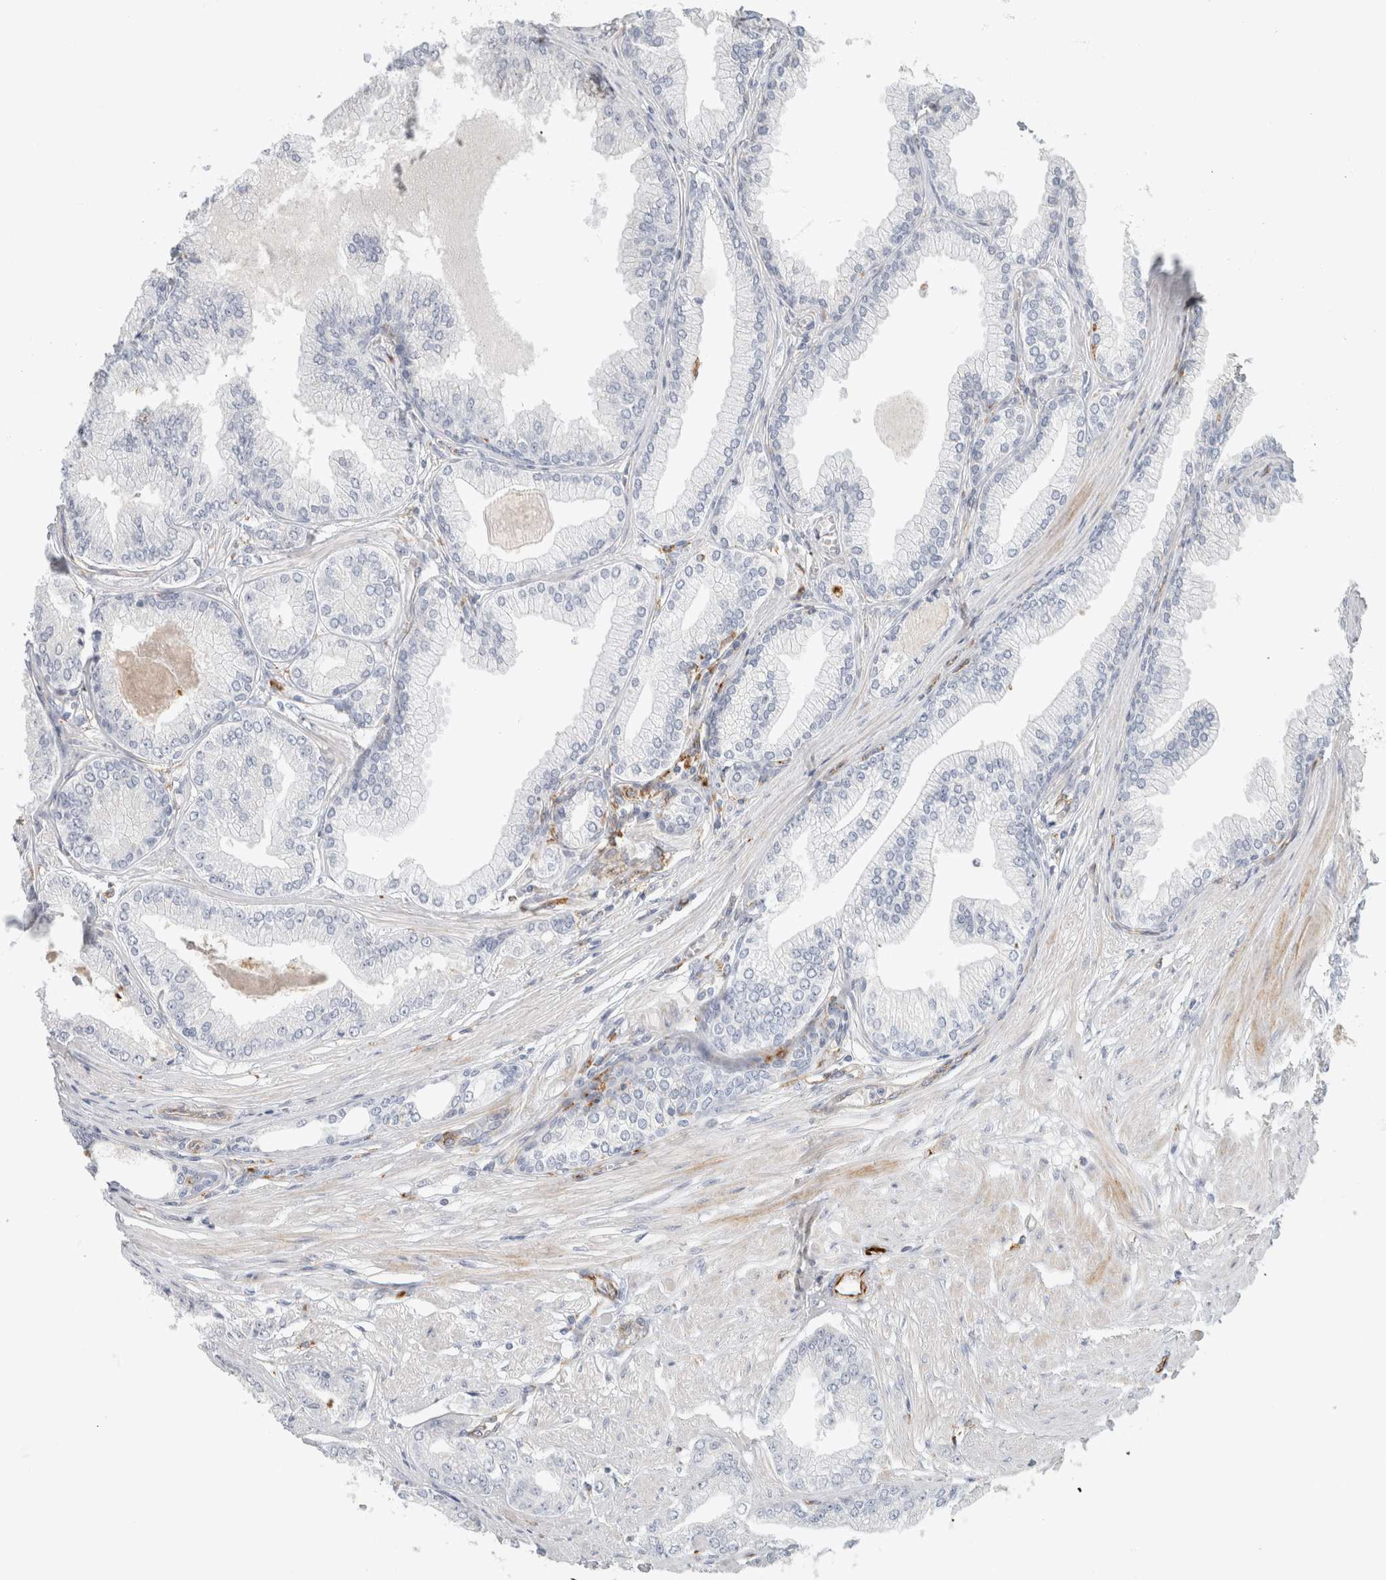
{"staining": {"intensity": "negative", "quantity": "none", "location": "none"}, "tissue": "prostate cancer", "cell_type": "Tumor cells", "image_type": "cancer", "snomed": [{"axis": "morphology", "description": "Adenocarcinoma, Low grade"}, {"axis": "topography", "description": "Prostate"}], "caption": "This photomicrograph is of prostate cancer (adenocarcinoma (low-grade)) stained with IHC to label a protein in brown with the nuclei are counter-stained blue. There is no expression in tumor cells.", "gene": "LY86", "patient": {"sex": "male", "age": 52}}